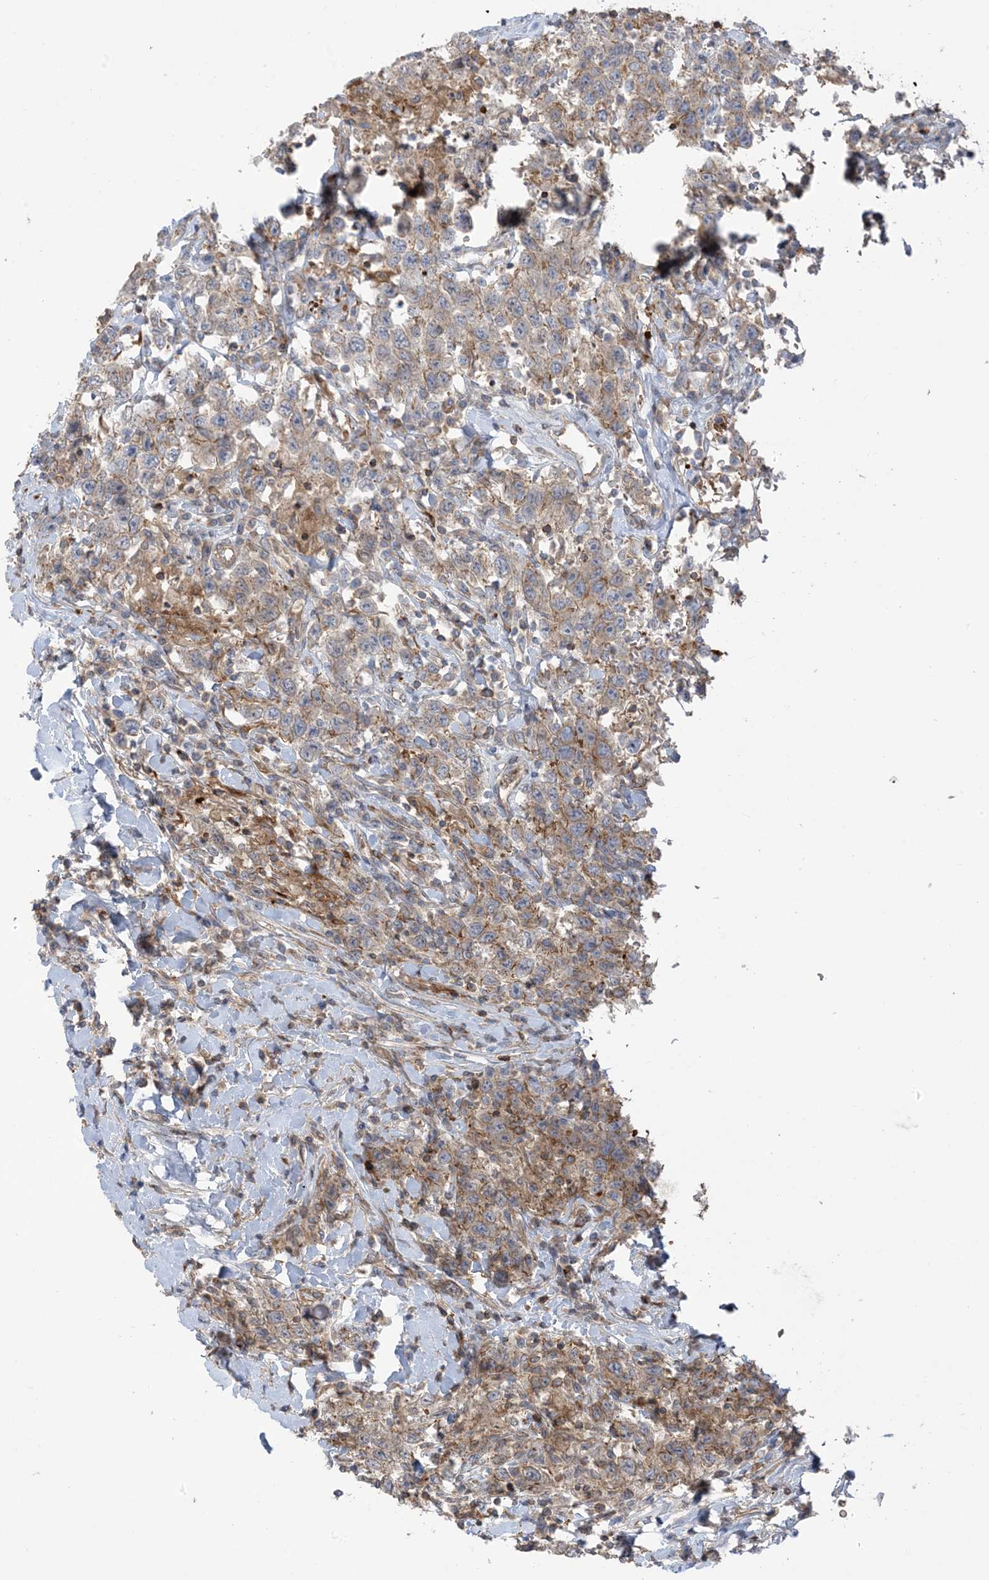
{"staining": {"intensity": "weak", "quantity": "25%-75%", "location": "cytoplasmic/membranous"}, "tissue": "testis cancer", "cell_type": "Tumor cells", "image_type": "cancer", "snomed": [{"axis": "morphology", "description": "Seminoma, NOS"}, {"axis": "topography", "description": "Testis"}], "caption": "An immunohistochemistry (IHC) histopathology image of tumor tissue is shown. Protein staining in brown labels weak cytoplasmic/membranous positivity in seminoma (testis) within tumor cells.", "gene": "ICMT", "patient": {"sex": "male", "age": 41}}